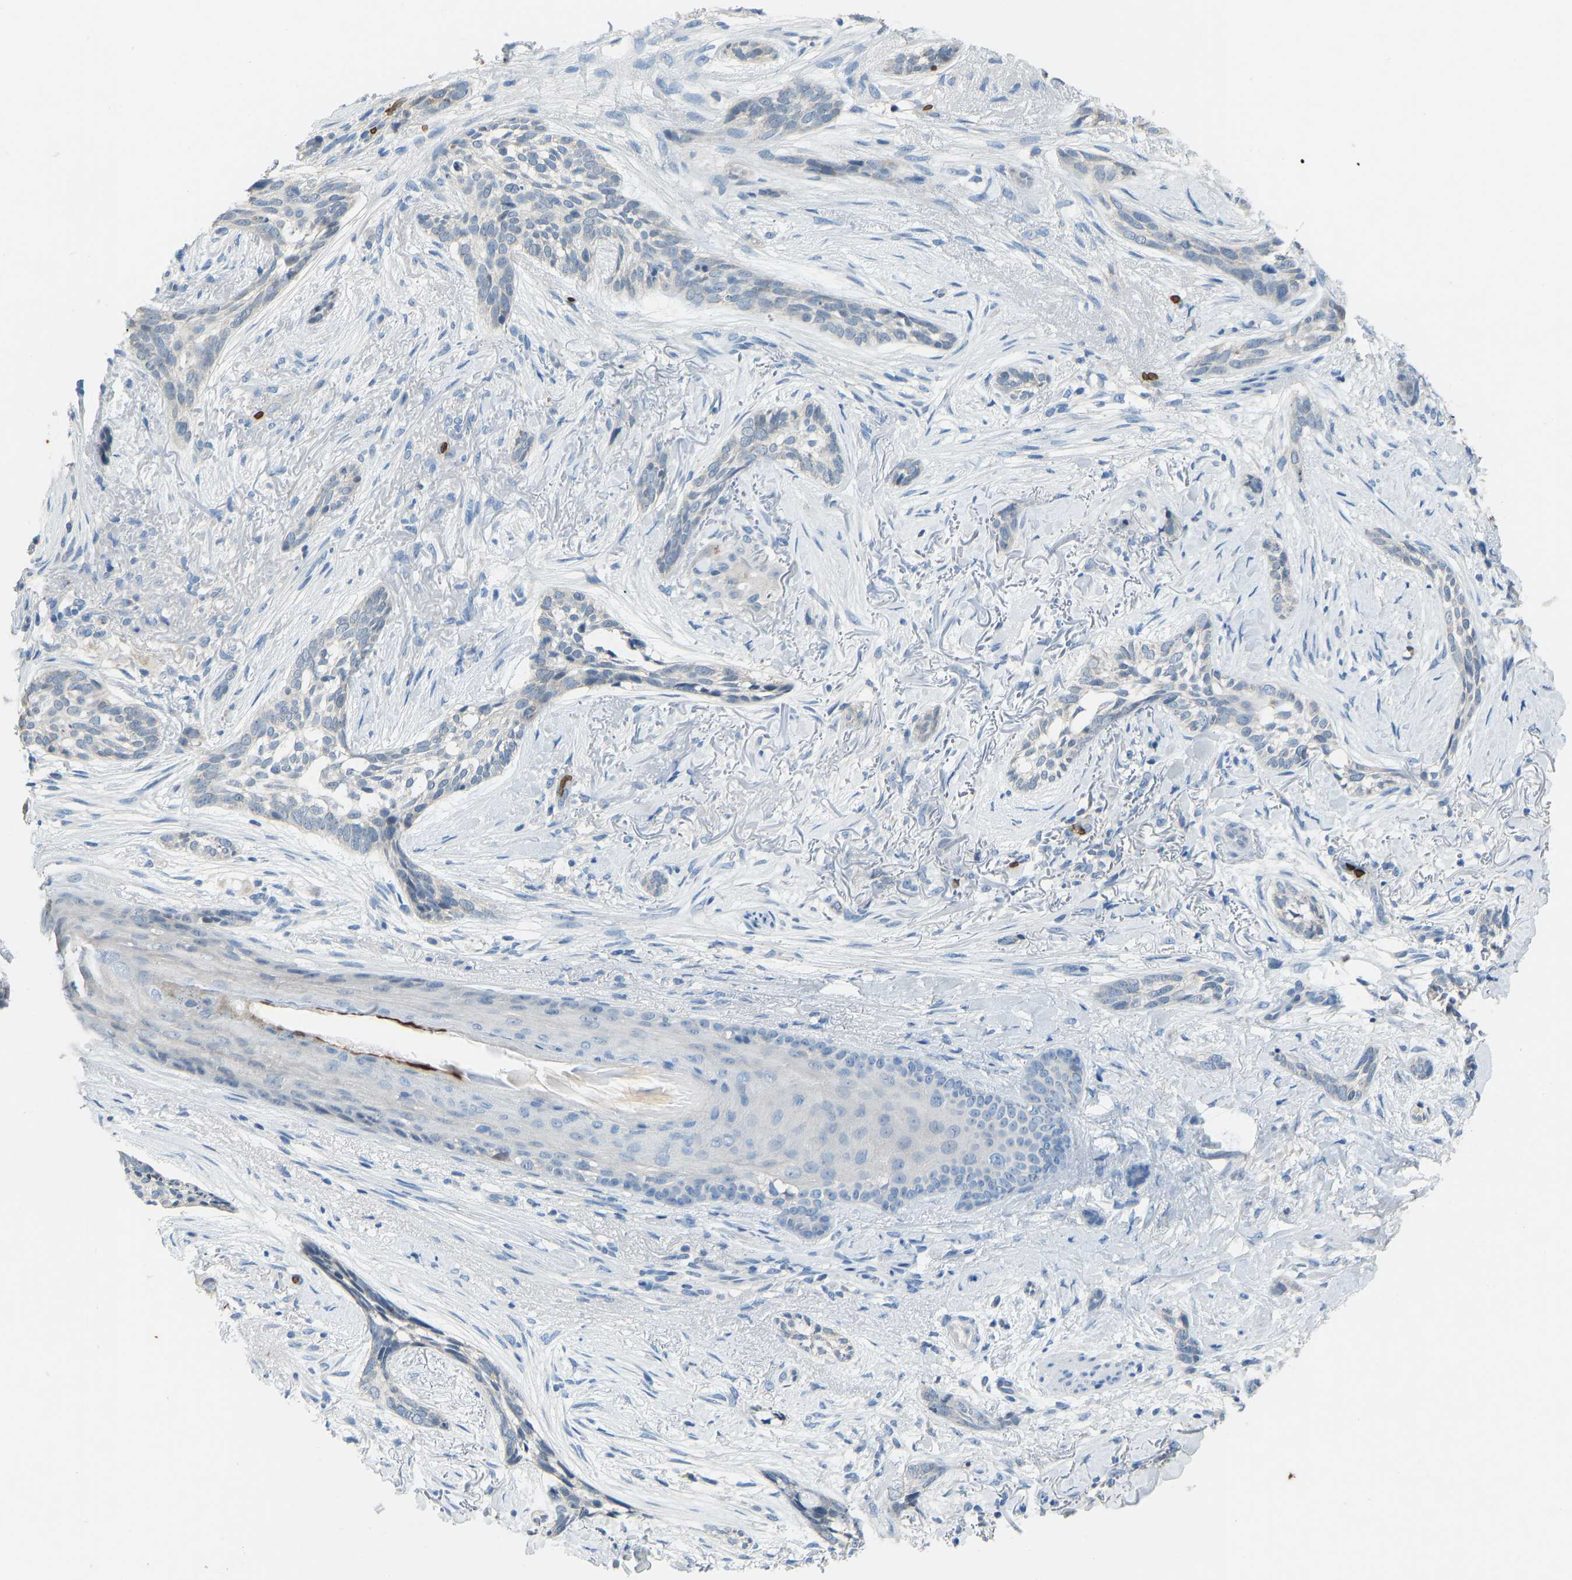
{"staining": {"intensity": "negative", "quantity": "none", "location": "none"}, "tissue": "skin cancer", "cell_type": "Tumor cells", "image_type": "cancer", "snomed": [{"axis": "morphology", "description": "Basal cell carcinoma"}, {"axis": "topography", "description": "Skin"}], "caption": "Image shows no protein staining in tumor cells of skin cancer (basal cell carcinoma) tissue.", "gene": "PIGS", "patient": {"sex": "female", "age": 88}}